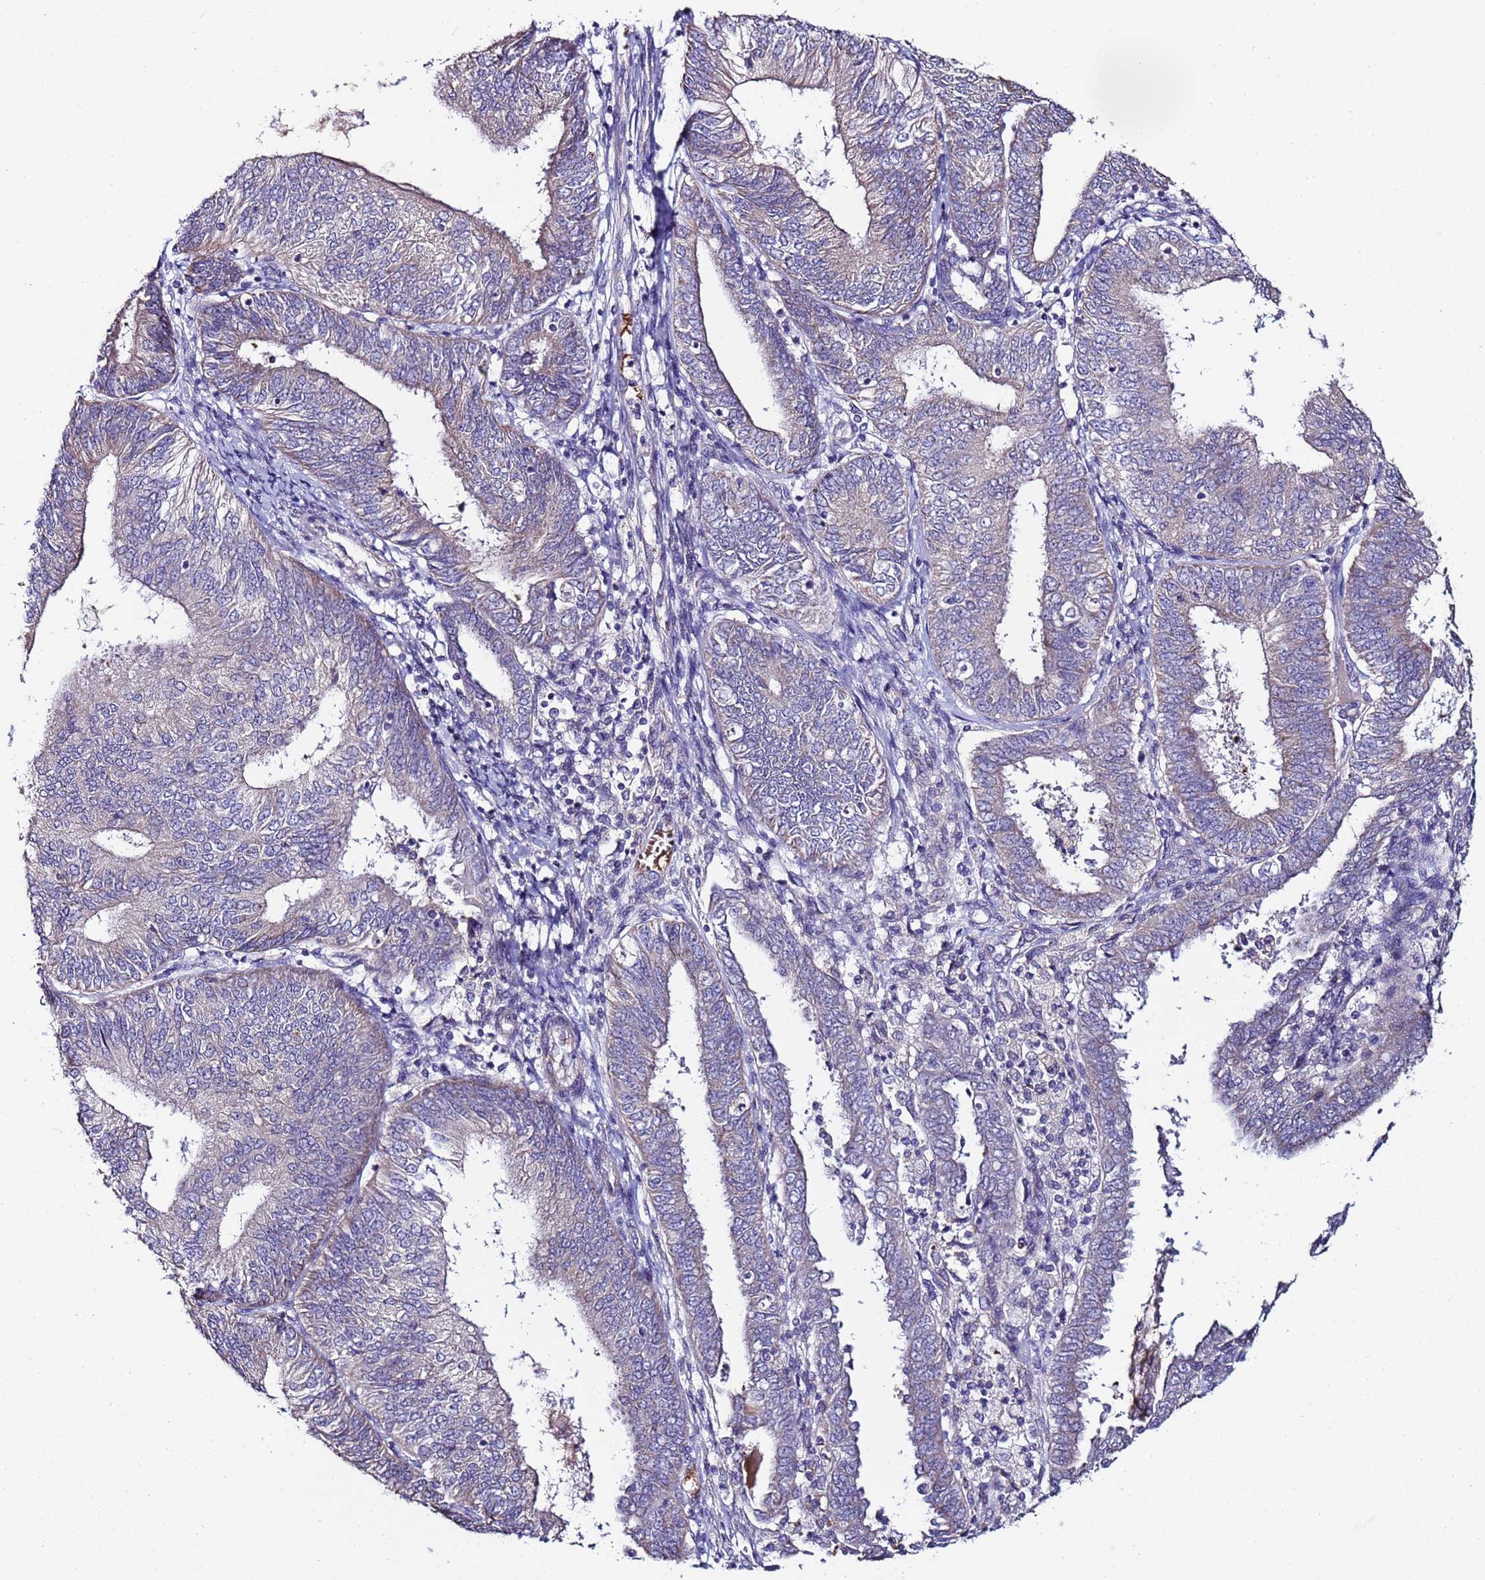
{"staining": {"intensity": "weak", "quantity": "<25%", "location": "cytoplasmic/membranous"}, "tissue": "endometrial cancer", "cell_type": "Tumor cells", "image_type": "cancer", "snomed": [{"axis": "morphology", "description": "Adenocarcinoma, NOS"}, {"axis": "topography", "description": "Endometrium"}], "caption": "A high-resolution micrograph shows immunohistochemistry (IHC) staining of endometrial cancer (adenocarcinoma), which exhibits no significant positivity in tumor cells.", "gene": "CLHC1", "patient": {"sex": "female", "age": 58}}